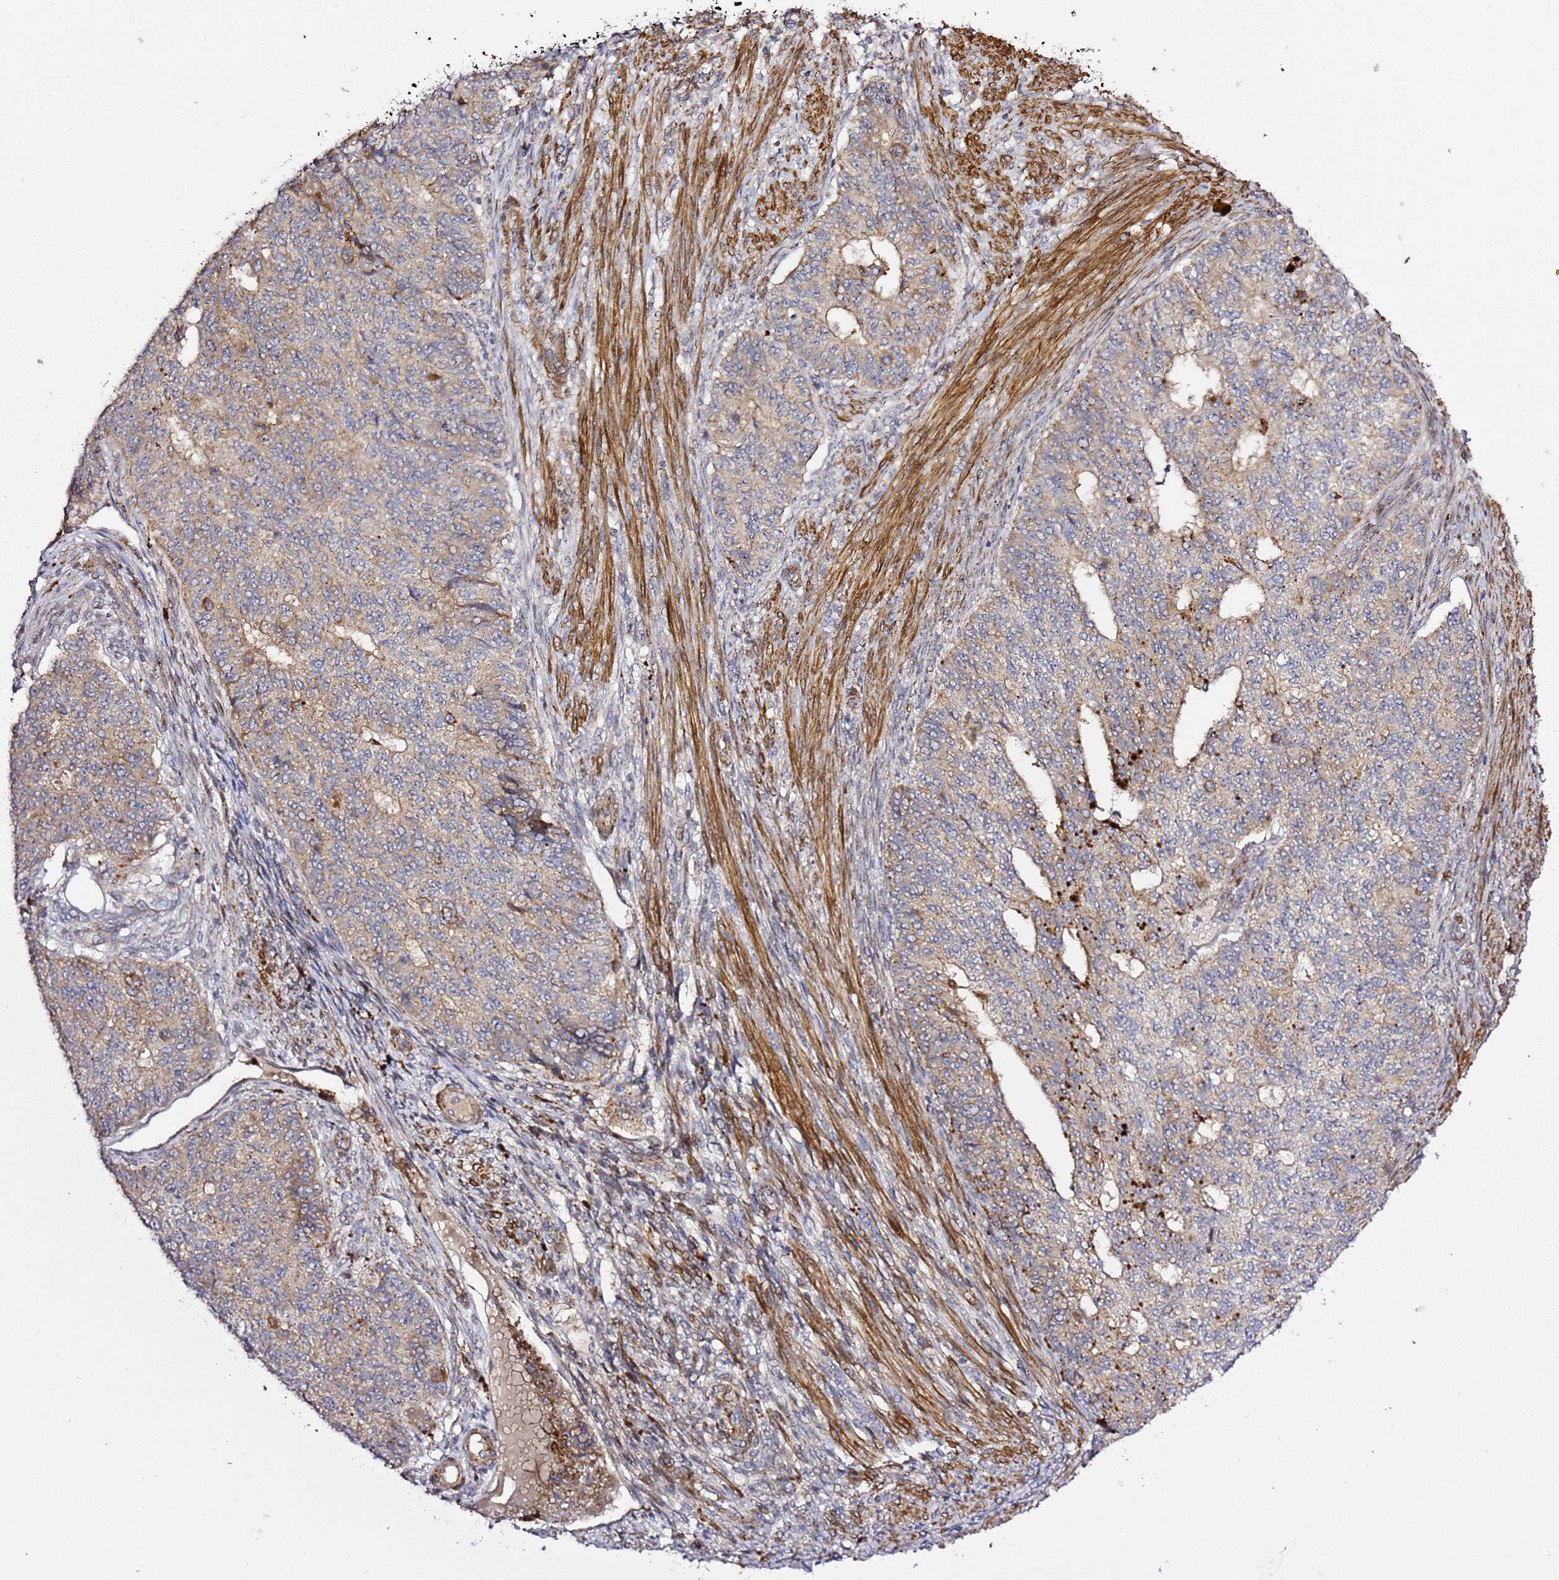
{"staining": {"intensity": "strong", "quantity": "<25%", "location": "cytoplasmic/membranous"}, "tissue": "endometrial cancer", "cell_type": "Tumor cells", "image_type": "cancer", "snomed": [{"axis": "morphology", "description": "Adenocarcinoma, NOS"}, {"axis": "topography", "description": "Endometrium"}], "caption": "Endometrial adenocarcinoma stained for a protein (brown) reveals strong cytoplasmic/membranous positive expression in about <25% of tumor cells.", "gene": "PVRIG", "patient": {"sex": "female", "age": 32}}